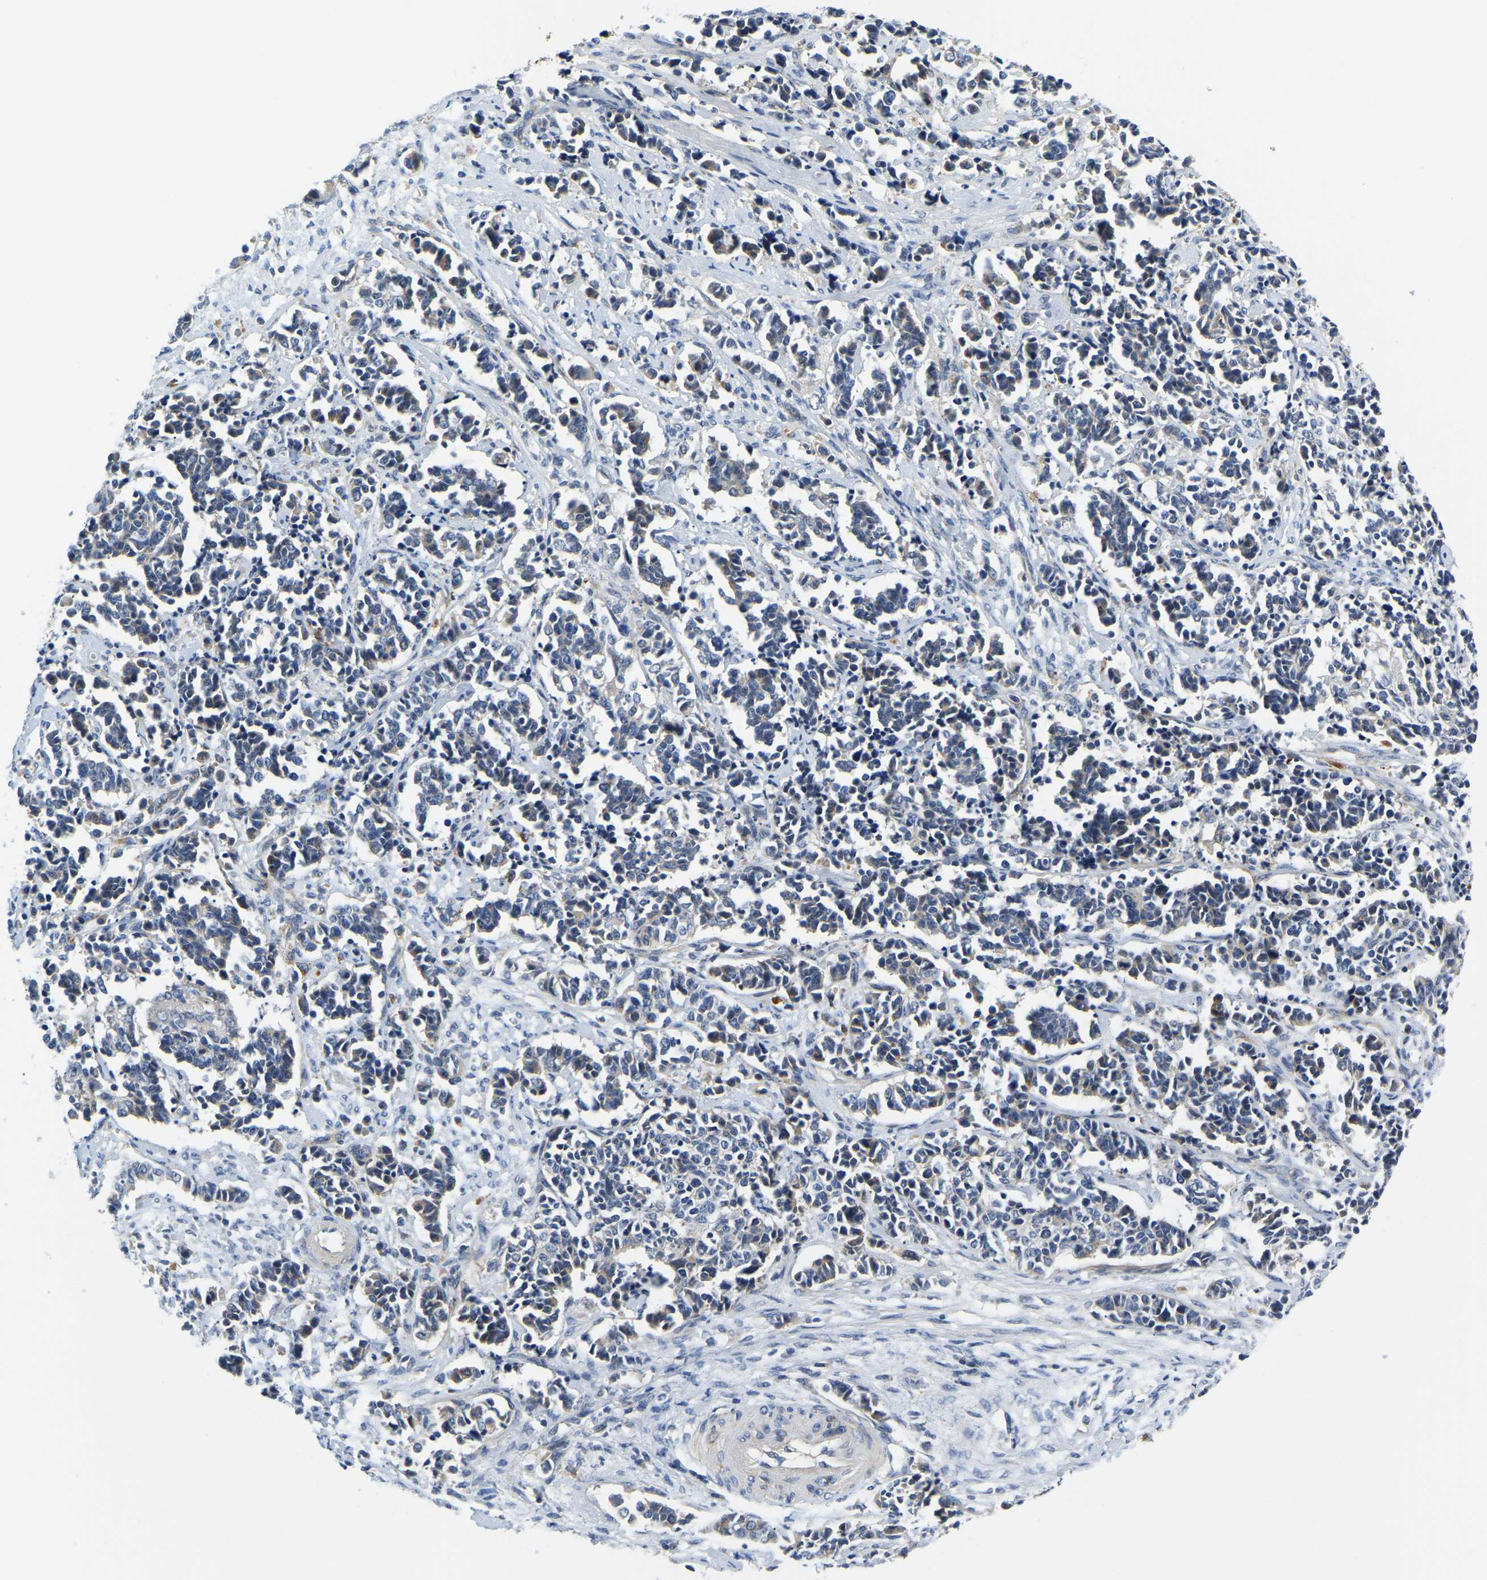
{"staining": {"intensity": "negative", "quantity": "none", "location": "none"}, "tissue": "cervical cancer", "cell_type": "Tumor cells", "image_type": "cancer", "snomed": [{"axis": "morphology", "description": "Normal tissue, NOS"}, {"axis": "morphology", "description": "Squamous cell carcinoma, NOS"}, {"axis": "topography", "description": "Cervix"}], "caption": "Tumor cells are negative for protein expression in human cervical squamous cell carcinoma.", "gene": "LIAS", "patient": {"sex": "female", "age": 35}}